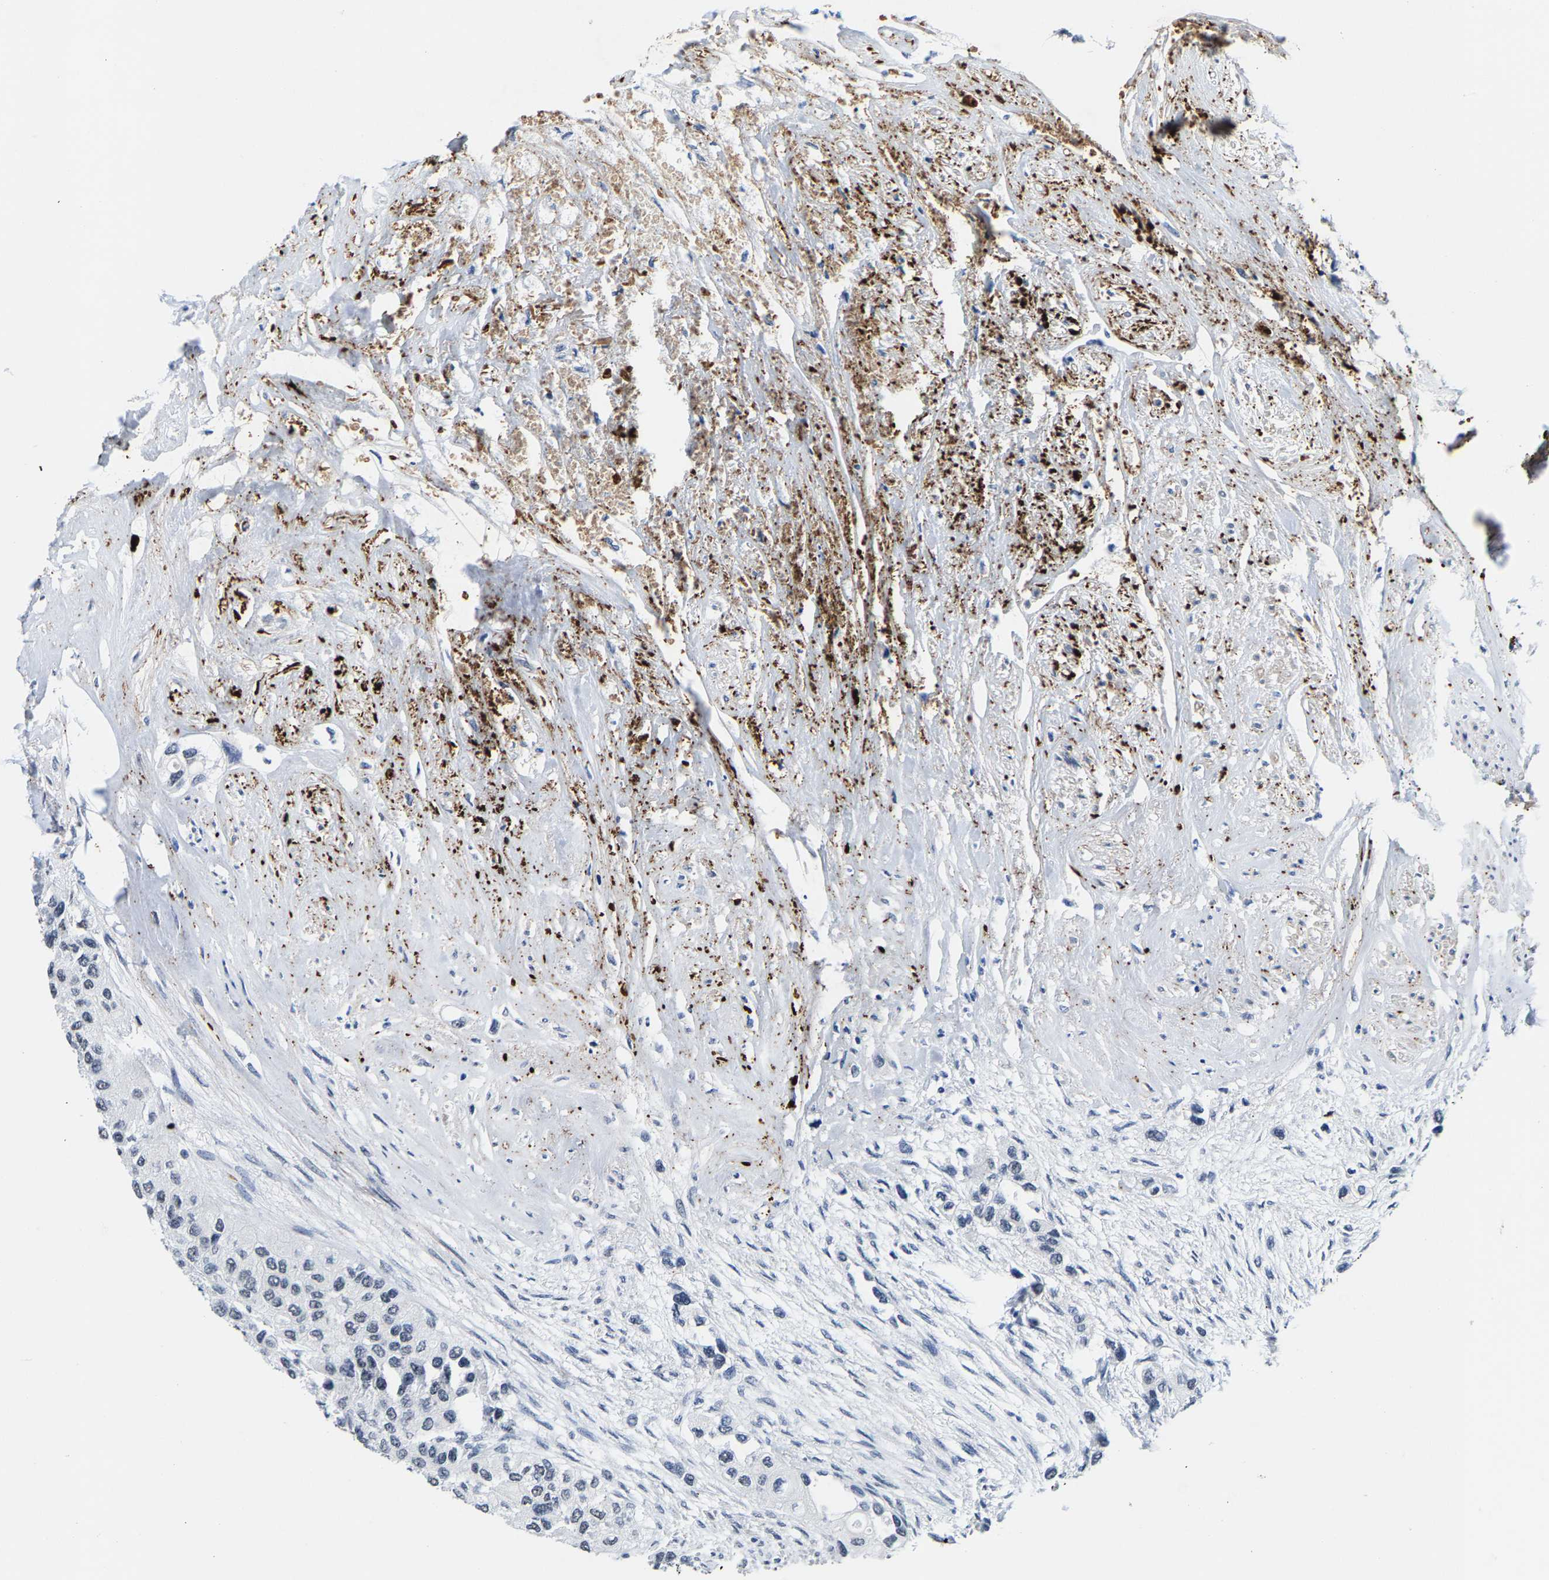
{"staining": {"intensity": "negative", "quantity": "none", "location": "none"}, "tissue": "urothelial cancer", "cell_type": "Tumor cells", "image_type": "cancer", "snomed": [{"axis": "morphology", "description": "Urothelial carcinoma, High grade"}, {"axis": "topography", "description": "Urinary bladder"}], "caption": "Urothelial cancer was stained to show a protein in brown. There is no significant positivity in tumor cells.", "gene": "SETD1B", "patient": {"sex": "female", "age": 56}}